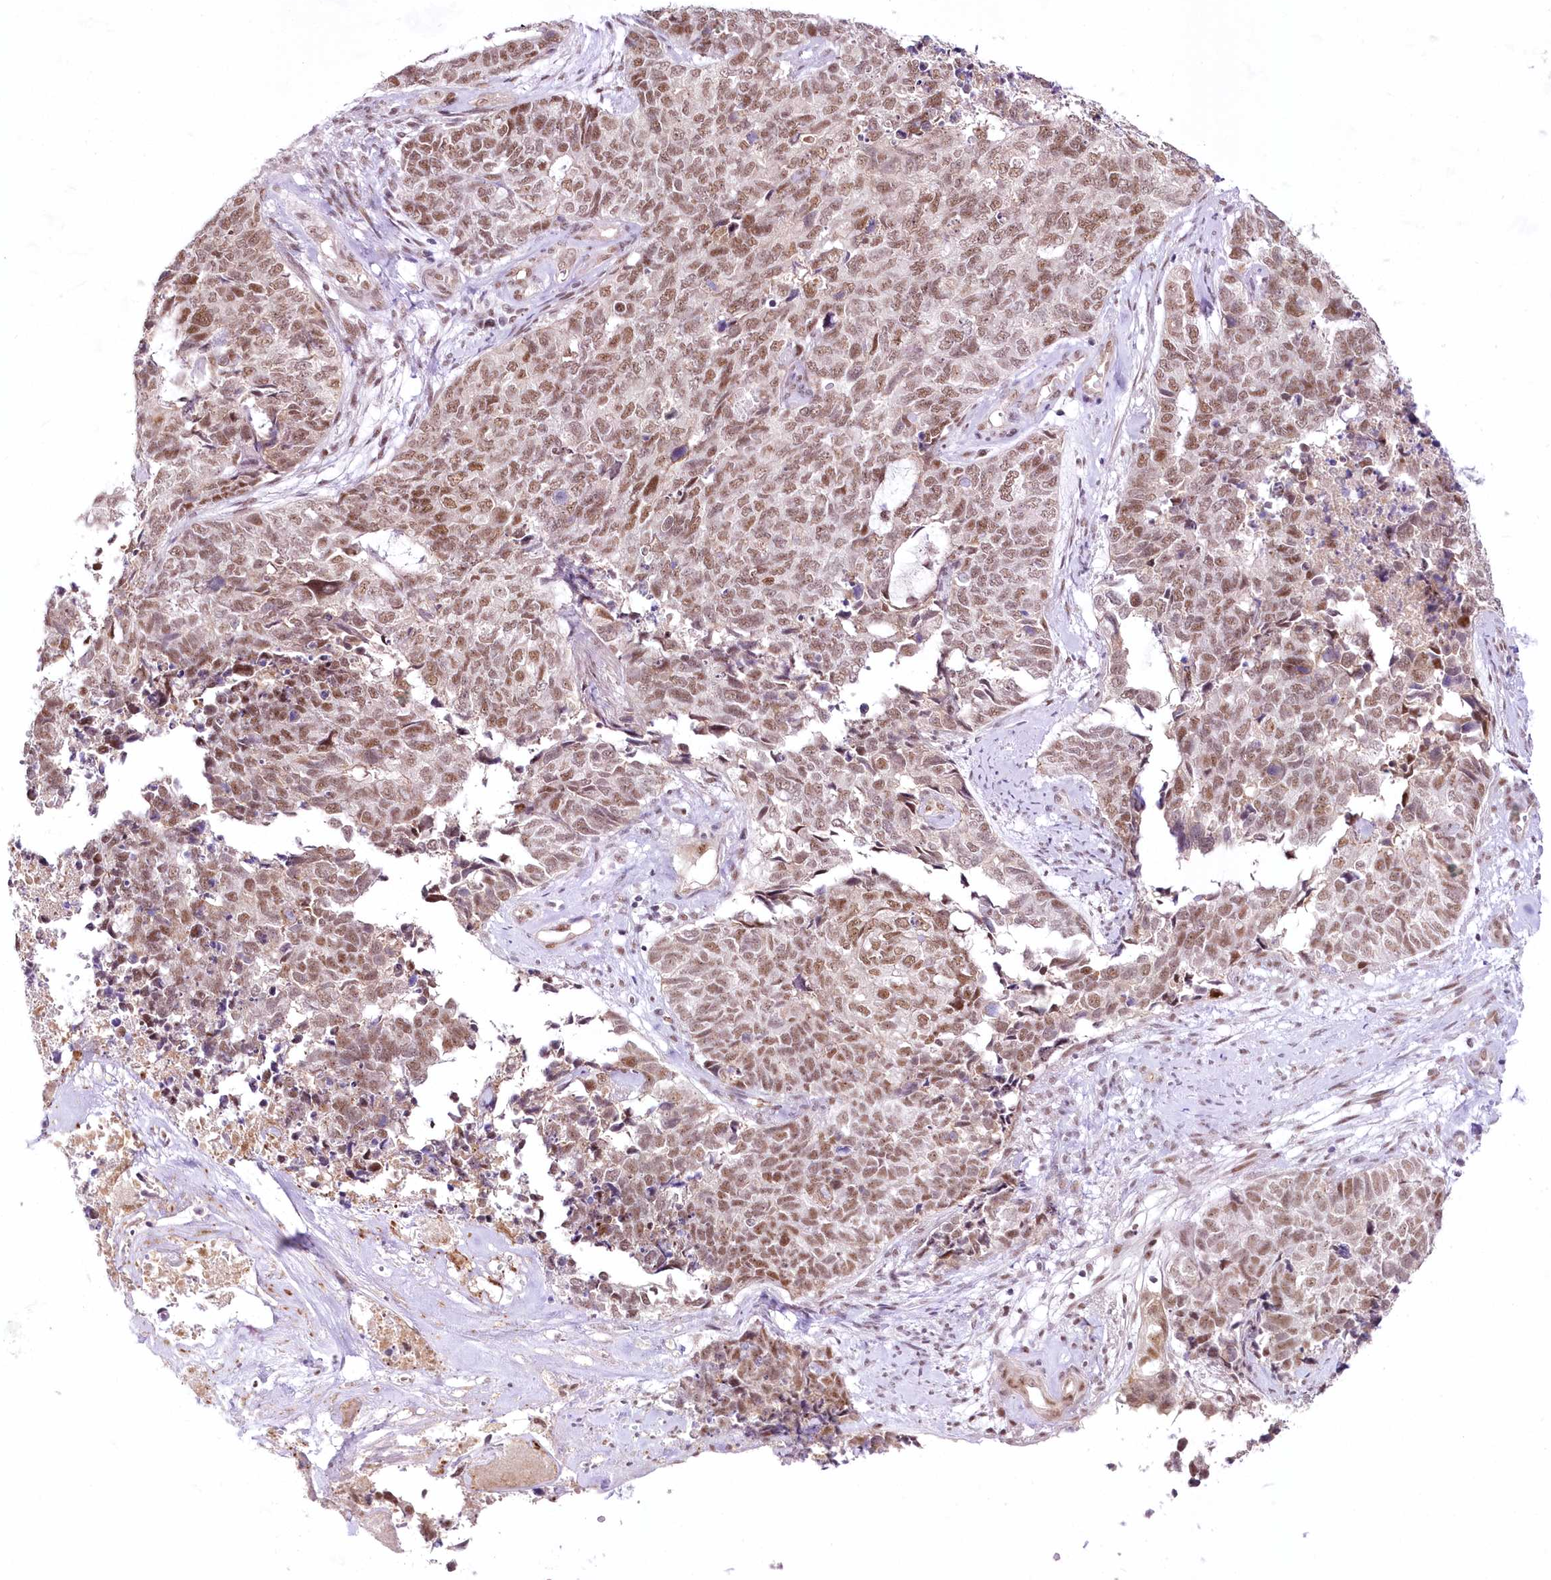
{"staining": {"intensity": "moderate", "quantity": ">75%", "location": "nuclear"}, "tissue": "cervical cancer", "cell_type": "Tumor cells", "image_type": "cancer", "snomed": [{"axis": "morphology", "description": "Squamous cell carcinoma, NOS"}, {"axis": "topography", "description": "Cervix"}], "caption": "Tumor cells demonstrate medium levels of moderate nuclear expression in approximately >75% of cells in human cervical squamous cell carcinoma.", "gene": "NSUN2", "patient": {"sex": "female", "age": 63}}